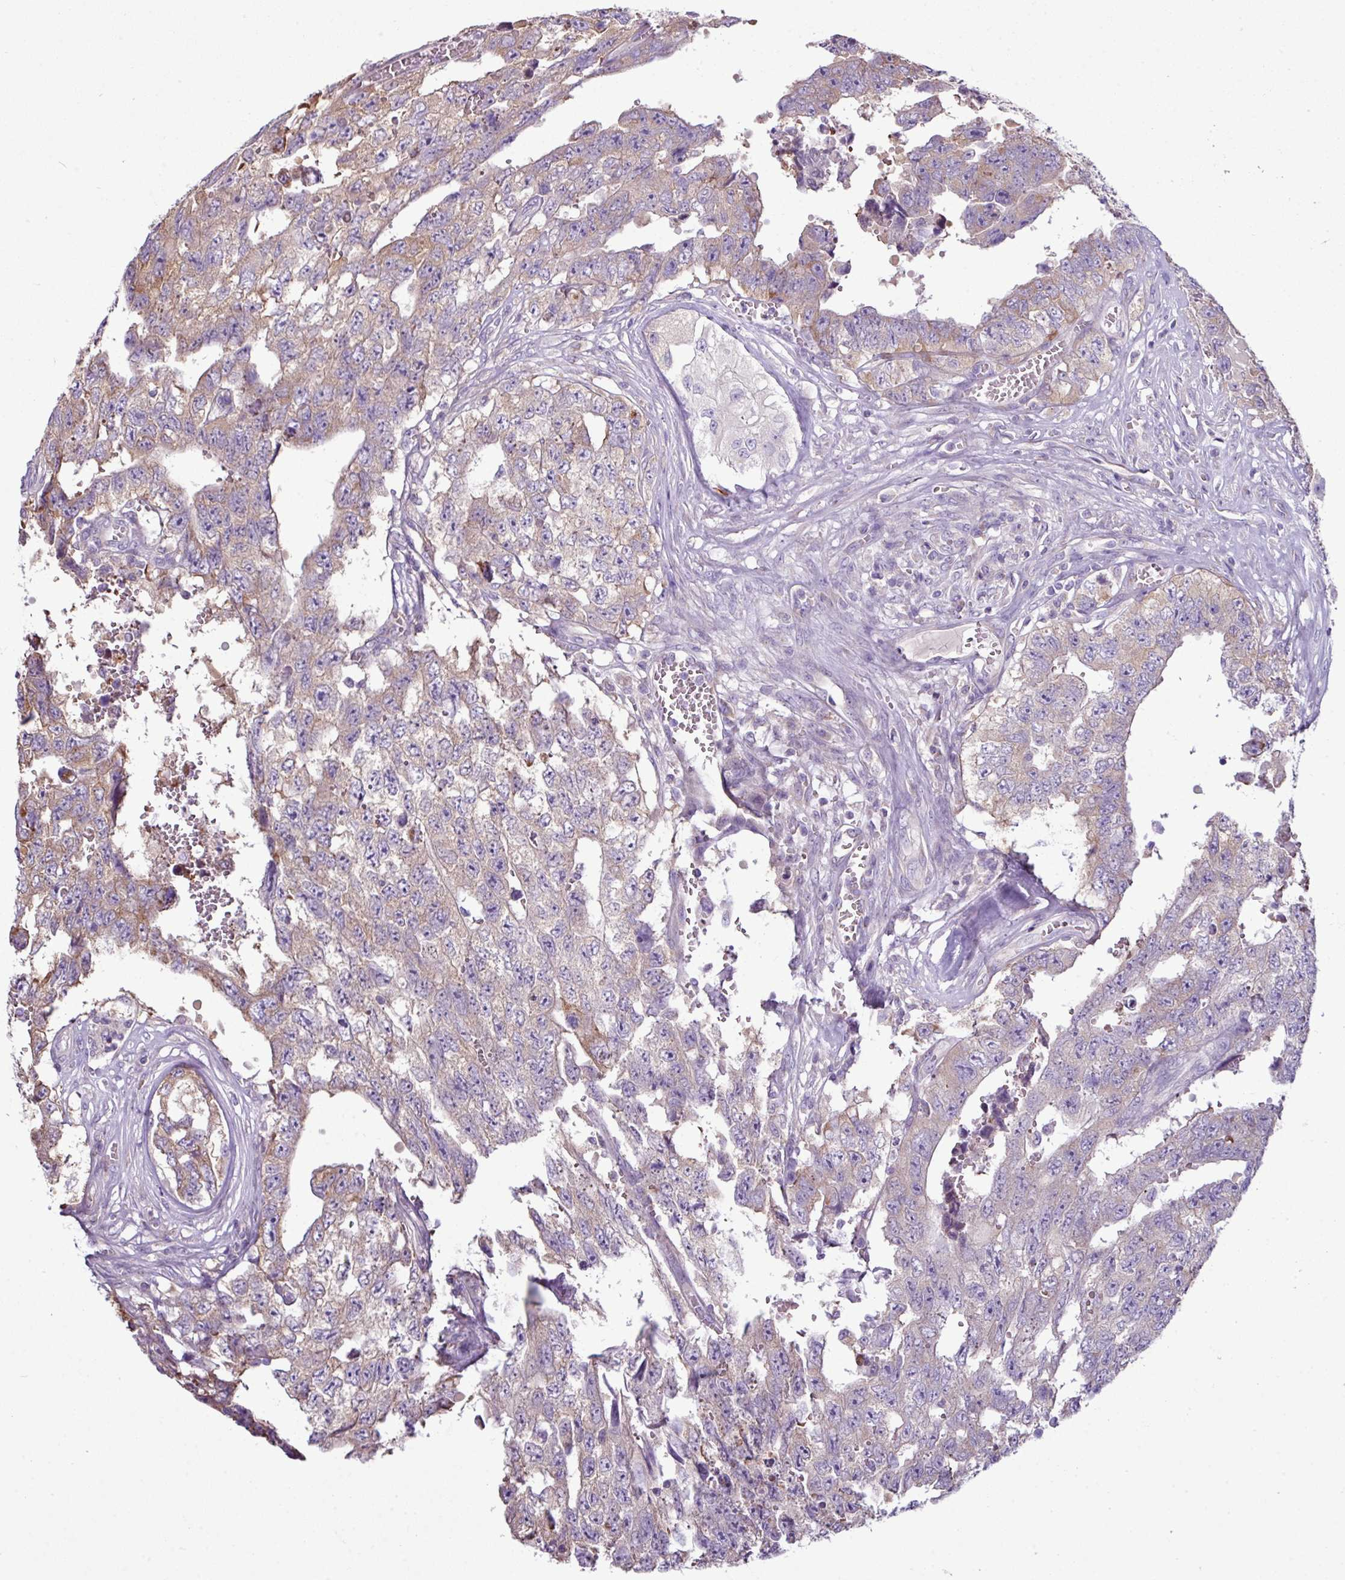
{"staining": {"intensity": "weak", "quantity": "25%-75%", "location": "cytoplasmic/membranous"}, "tissue": "testis cancer", "cell_type": "Tumor cells", "image_type": "cancer", "snomed": [{"axis": "morphology", "description": "Normal tissue, NOS"}, {"axis": "morphology", "description": "Carcinoma, Embryonal, NOS"}, {"axis": "topography", "description": "Testis"}, {"axis": "topography", "description": "Epididymis"}], "caption": "A micrograph showing weak cytoplasmic/membranous positivity in approximately 25%-75% of tumor cells in testis cancer, as visualized by brown immunohistochemical staining.", "gene": "AGAP5", "patient": {"sex": "male", "age": 25}}